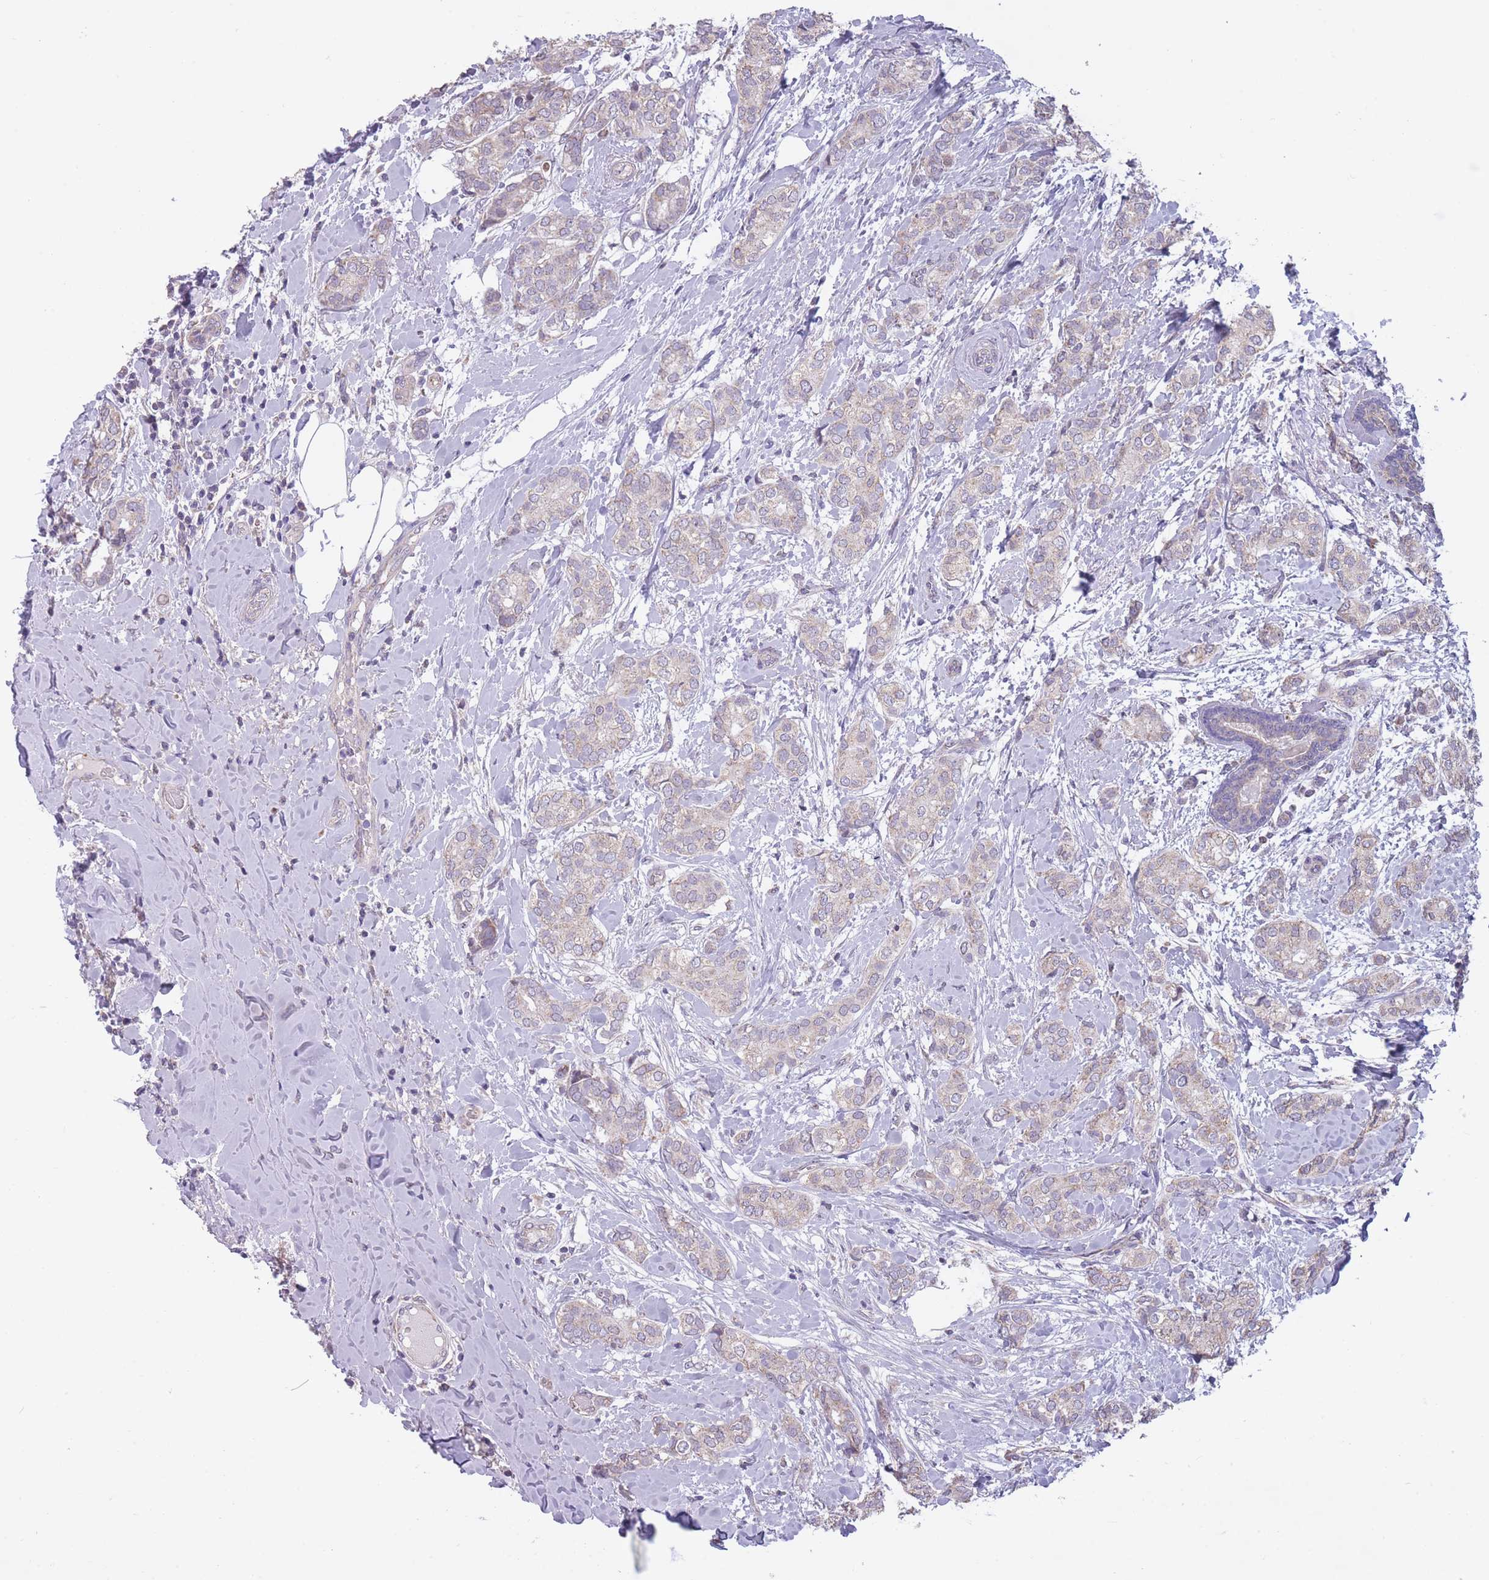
{"staining": {"intensity": "weak", "quantity": "25%-75%", "location": "cytoplasmic/membranous"}, "tissue": "breast cancer", "cell_type": "Tumor cells", "image_type": "cancer", "snomed": [{"axis": "morphology", "description": "Duct carcinoma"}, {"axis": "topography", "description": "Breast"}], "caption": "Protein staining by IHC shows weak cytoplasmic/membranous positivity in about 25%-75% of tumor cells in breast cancer.", "gene": "MRPS18C", "patient": {"sex": "female", "age": 73}}